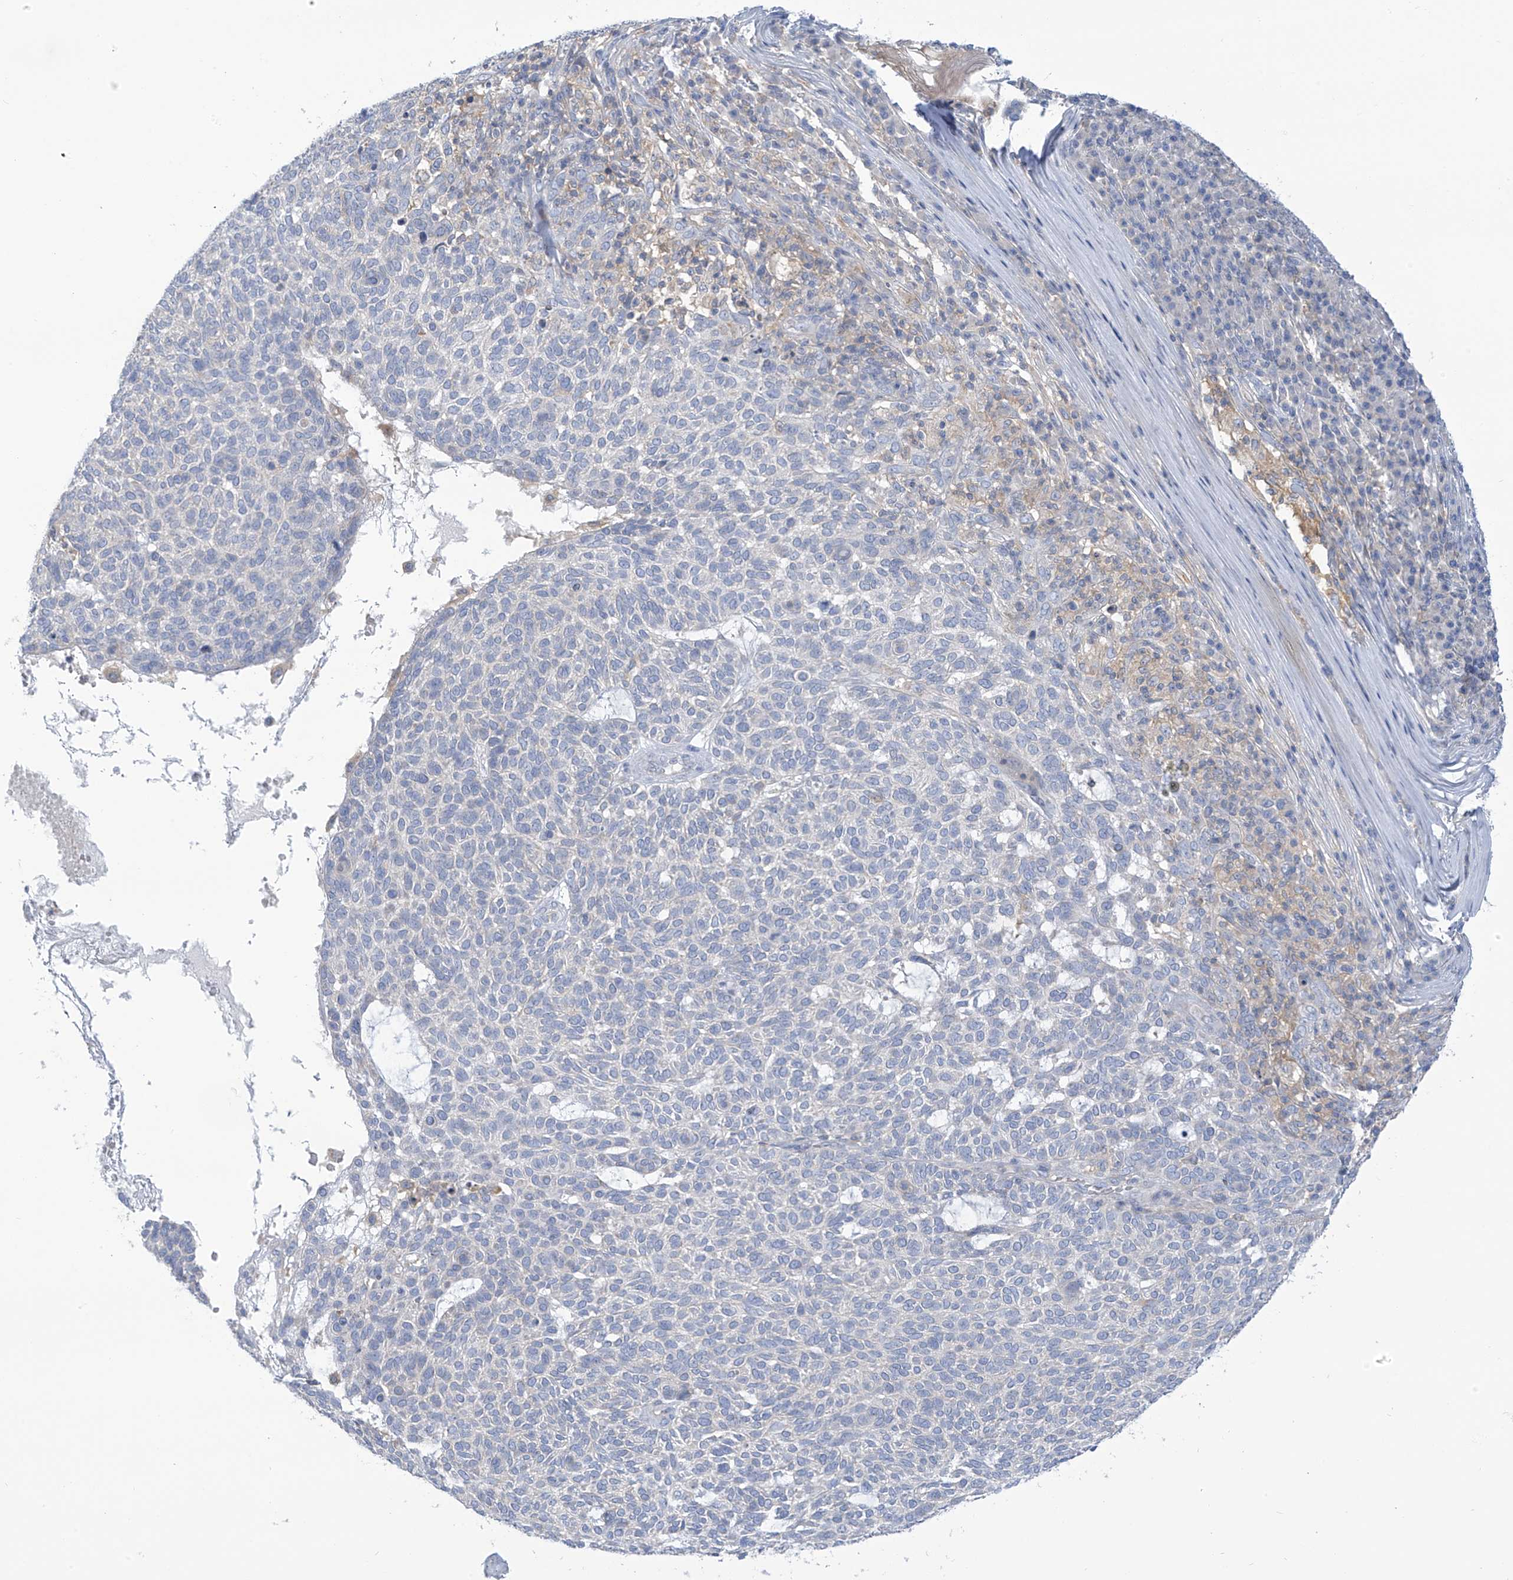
{"staining": {"intensity": "negative", "quantity": "none", "location": "none"}, "tissue": "skin cancer", "cell_type": "Tumor cells", "image_type": "cancer", "snomed": [{"axis": "morphology", "description": "Squamous cell carcinoma, NOS"}, {"axis": "topography", "description": "Skin"}], "caption": "A high-resolution image shows immunohistochemistry (IHC) staining of skin squamous cell carcinoma, which reveals no significant staining in tumor cells.", "gene": "SLC6A12", "patient": {"sex": "female", "age": 90}}